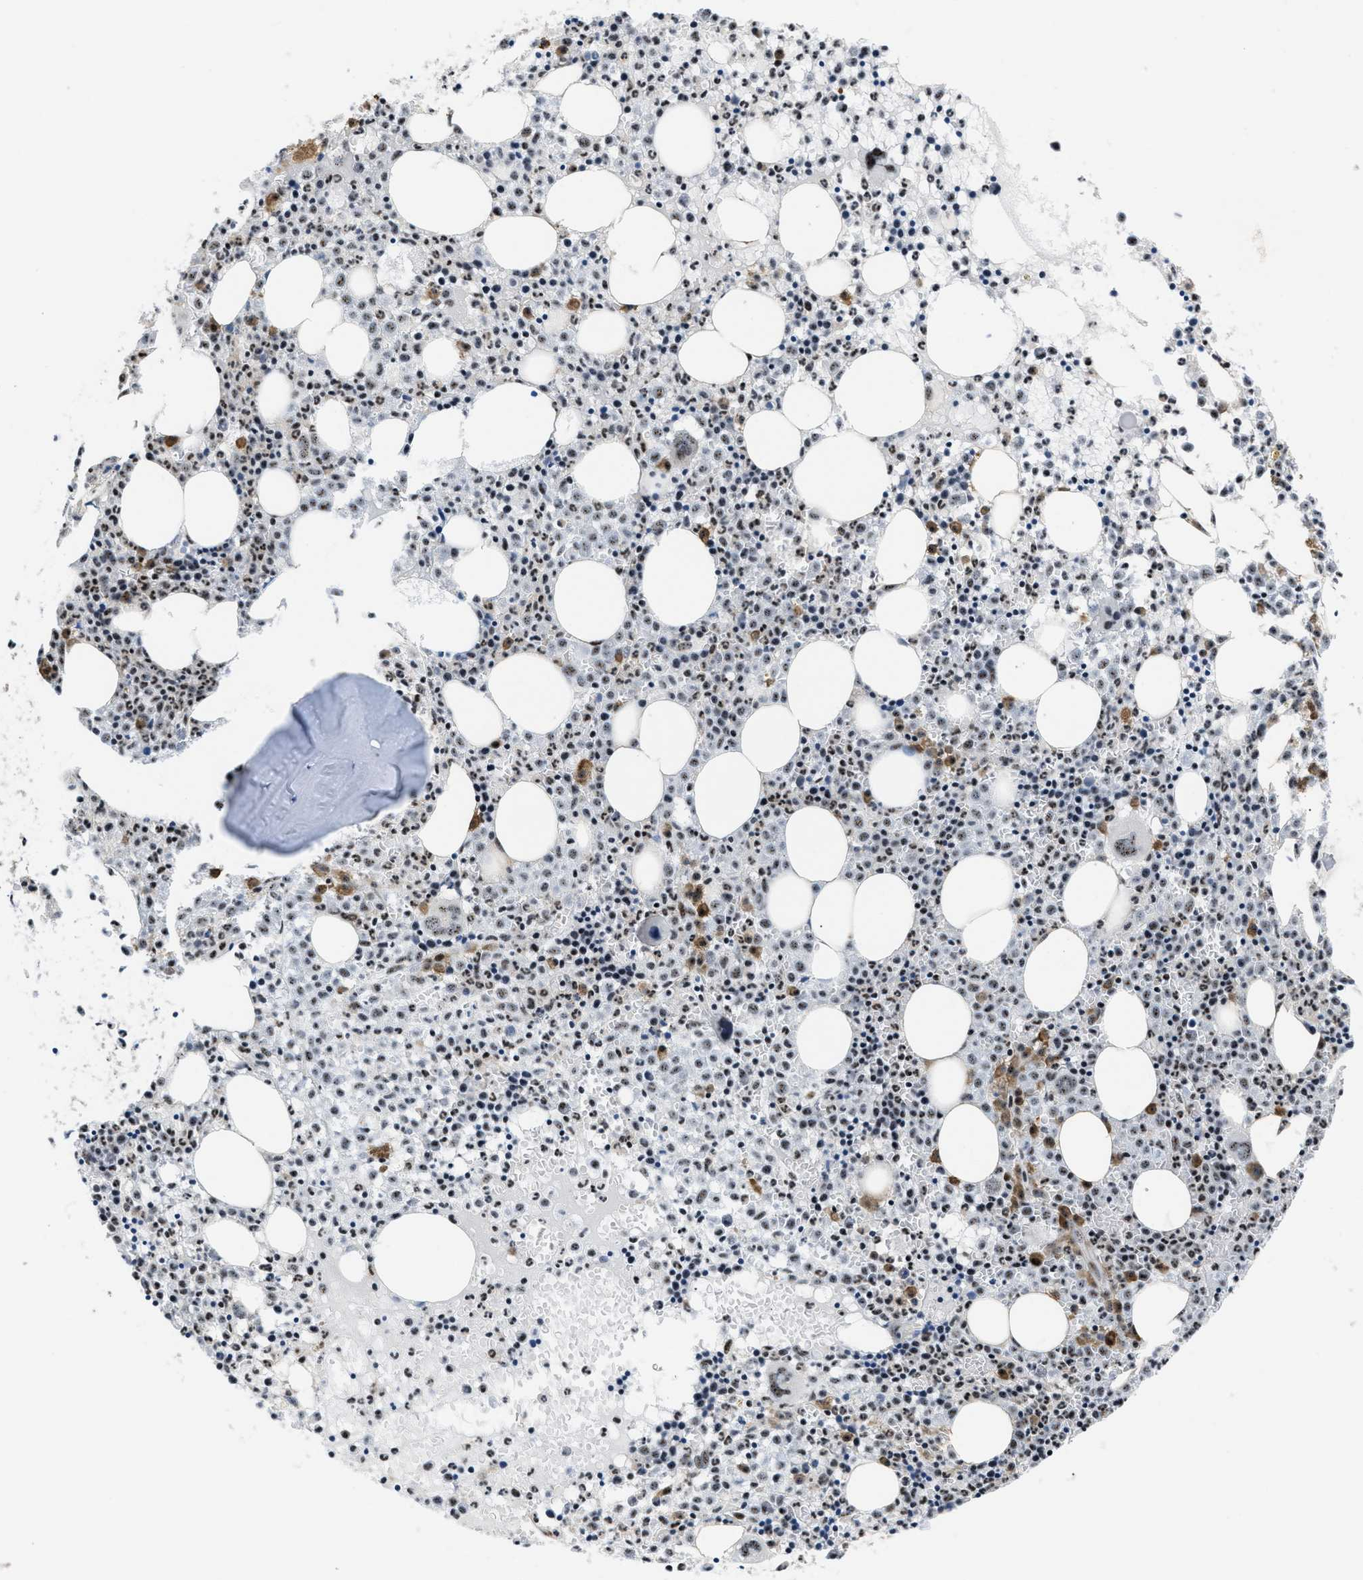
{"staining": {"intensity": "moderate", "quantity": "25%-75%", "location": "nuclear"}, "tissue": "bone marrow", "cell_type": "Hematopoietic cells", "image_type": "normal", "snomed": [{"axis": "morphology", "description": "Normal tissue, NOS"}, {"axis": "morphology", "description": "Inflammation, NOS"}, {"axis": "topography", "description": "Bone marrow"}], "caption": "Protein staining by immunohistochemistry (IHC) exhibits moderate nuclear staining in about 25%-75% of hematopoietic cells in normal bone marrow. The staining is performed using DAB brown chromogen to label protein expression. The nuclei are counter-stained blue using hematoxylin.", "gene": "CDR2", "patient": {"sex": "male", "age": 25}}